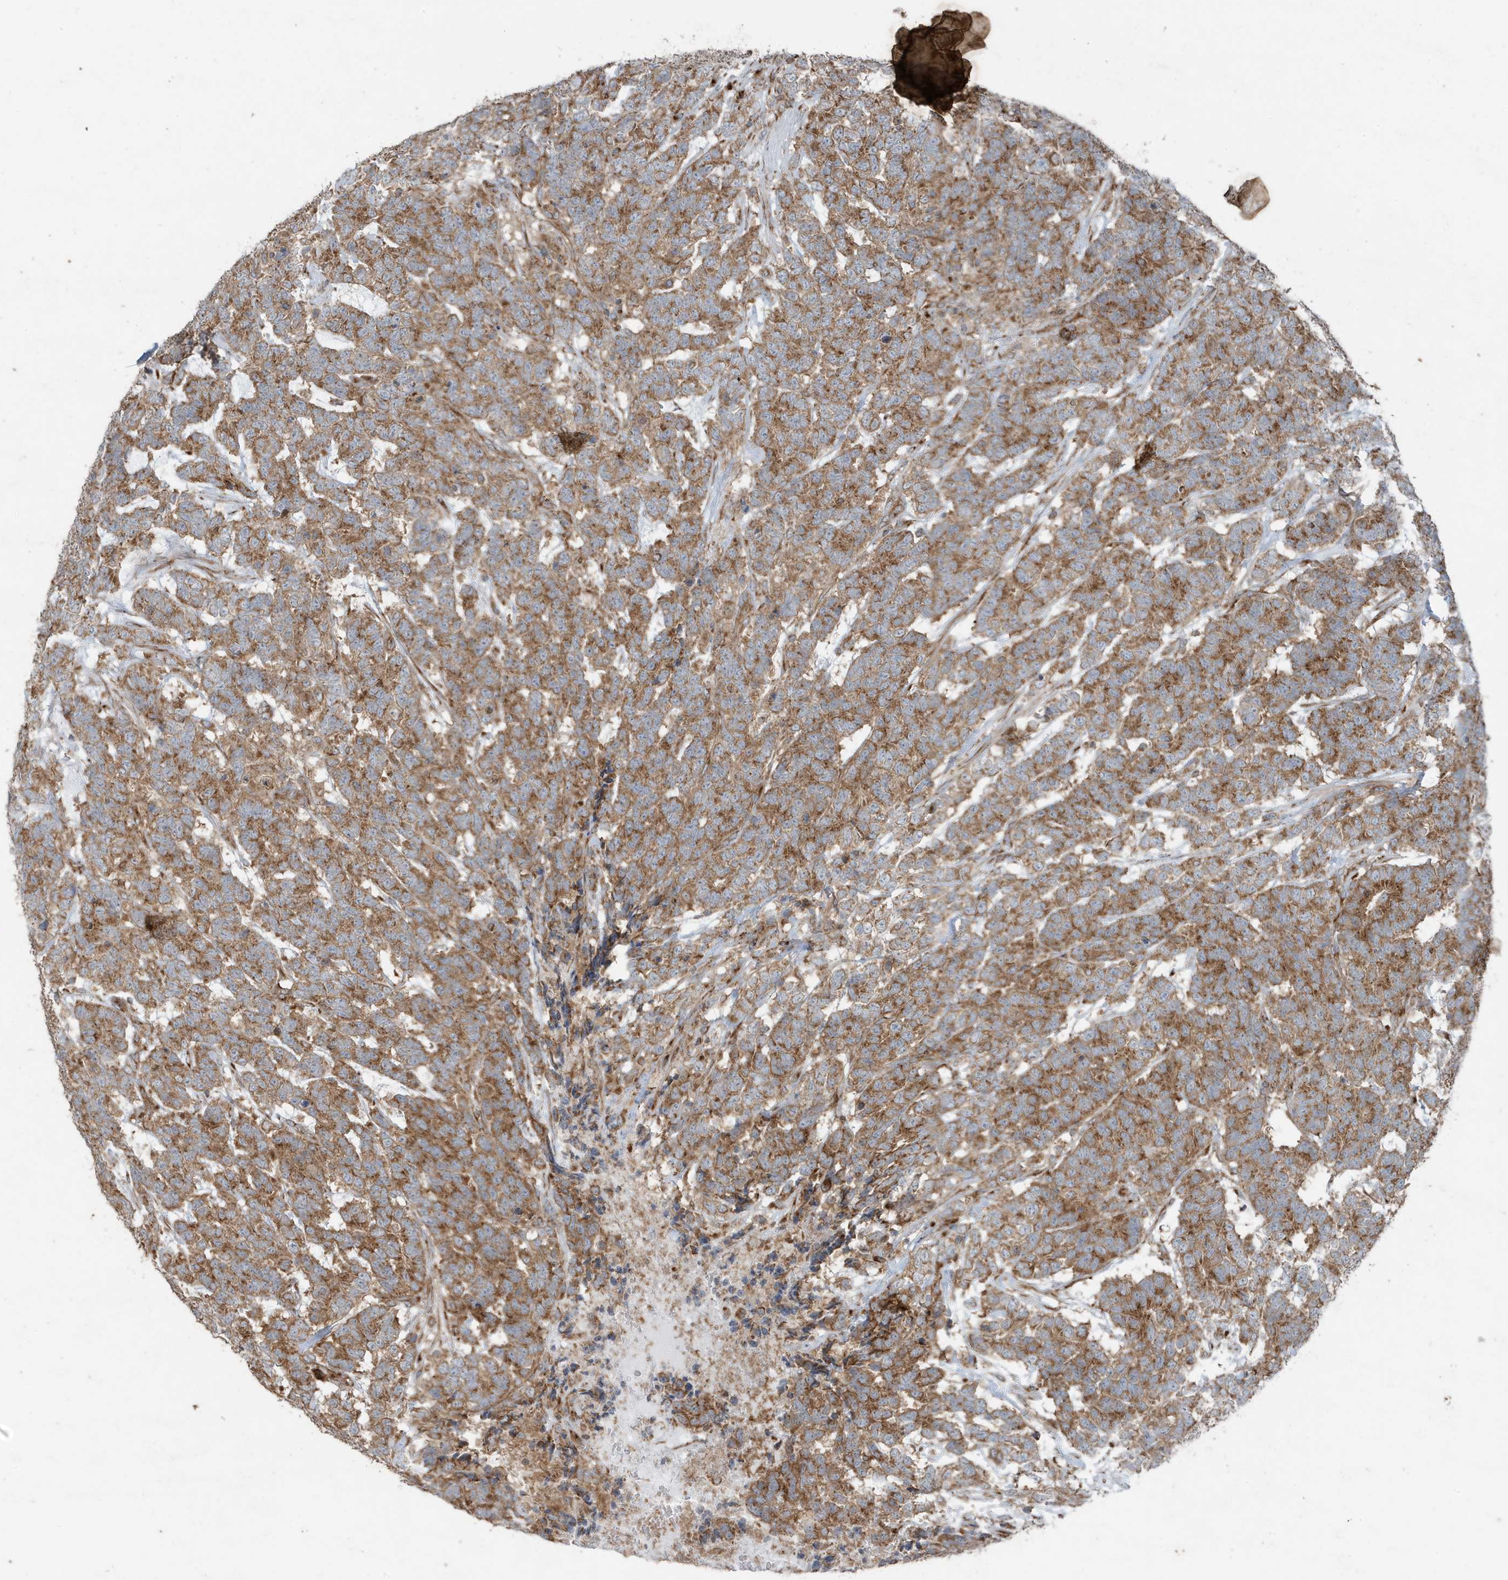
{"staining": {"intensity": "moderate", "quantity": ">75%", "location": "cytoplasmic/membranous"}, "tissue": "testis cancer", "cell_type": "Tumor cells", "image_type": "cancer", "snomed": [{"axis": "morphology", "description": "Carcinoma, Embryonal, NOS"}, {"axis": "topography", "description": "Testis"}], "caption": "Immunohistochemistry photomicrograph of neoplastic tissue: human testis cancer (embryonal carcinoma) stained using IHC shows medium levels of moderate protein expression localized specifically in the cytoplasmic/membranous of tumor cells, appearing as a cytoplasmic/membranous brown color.", "gene": "GOLGA4", "patient": {"sex": "male", "age": 26}}